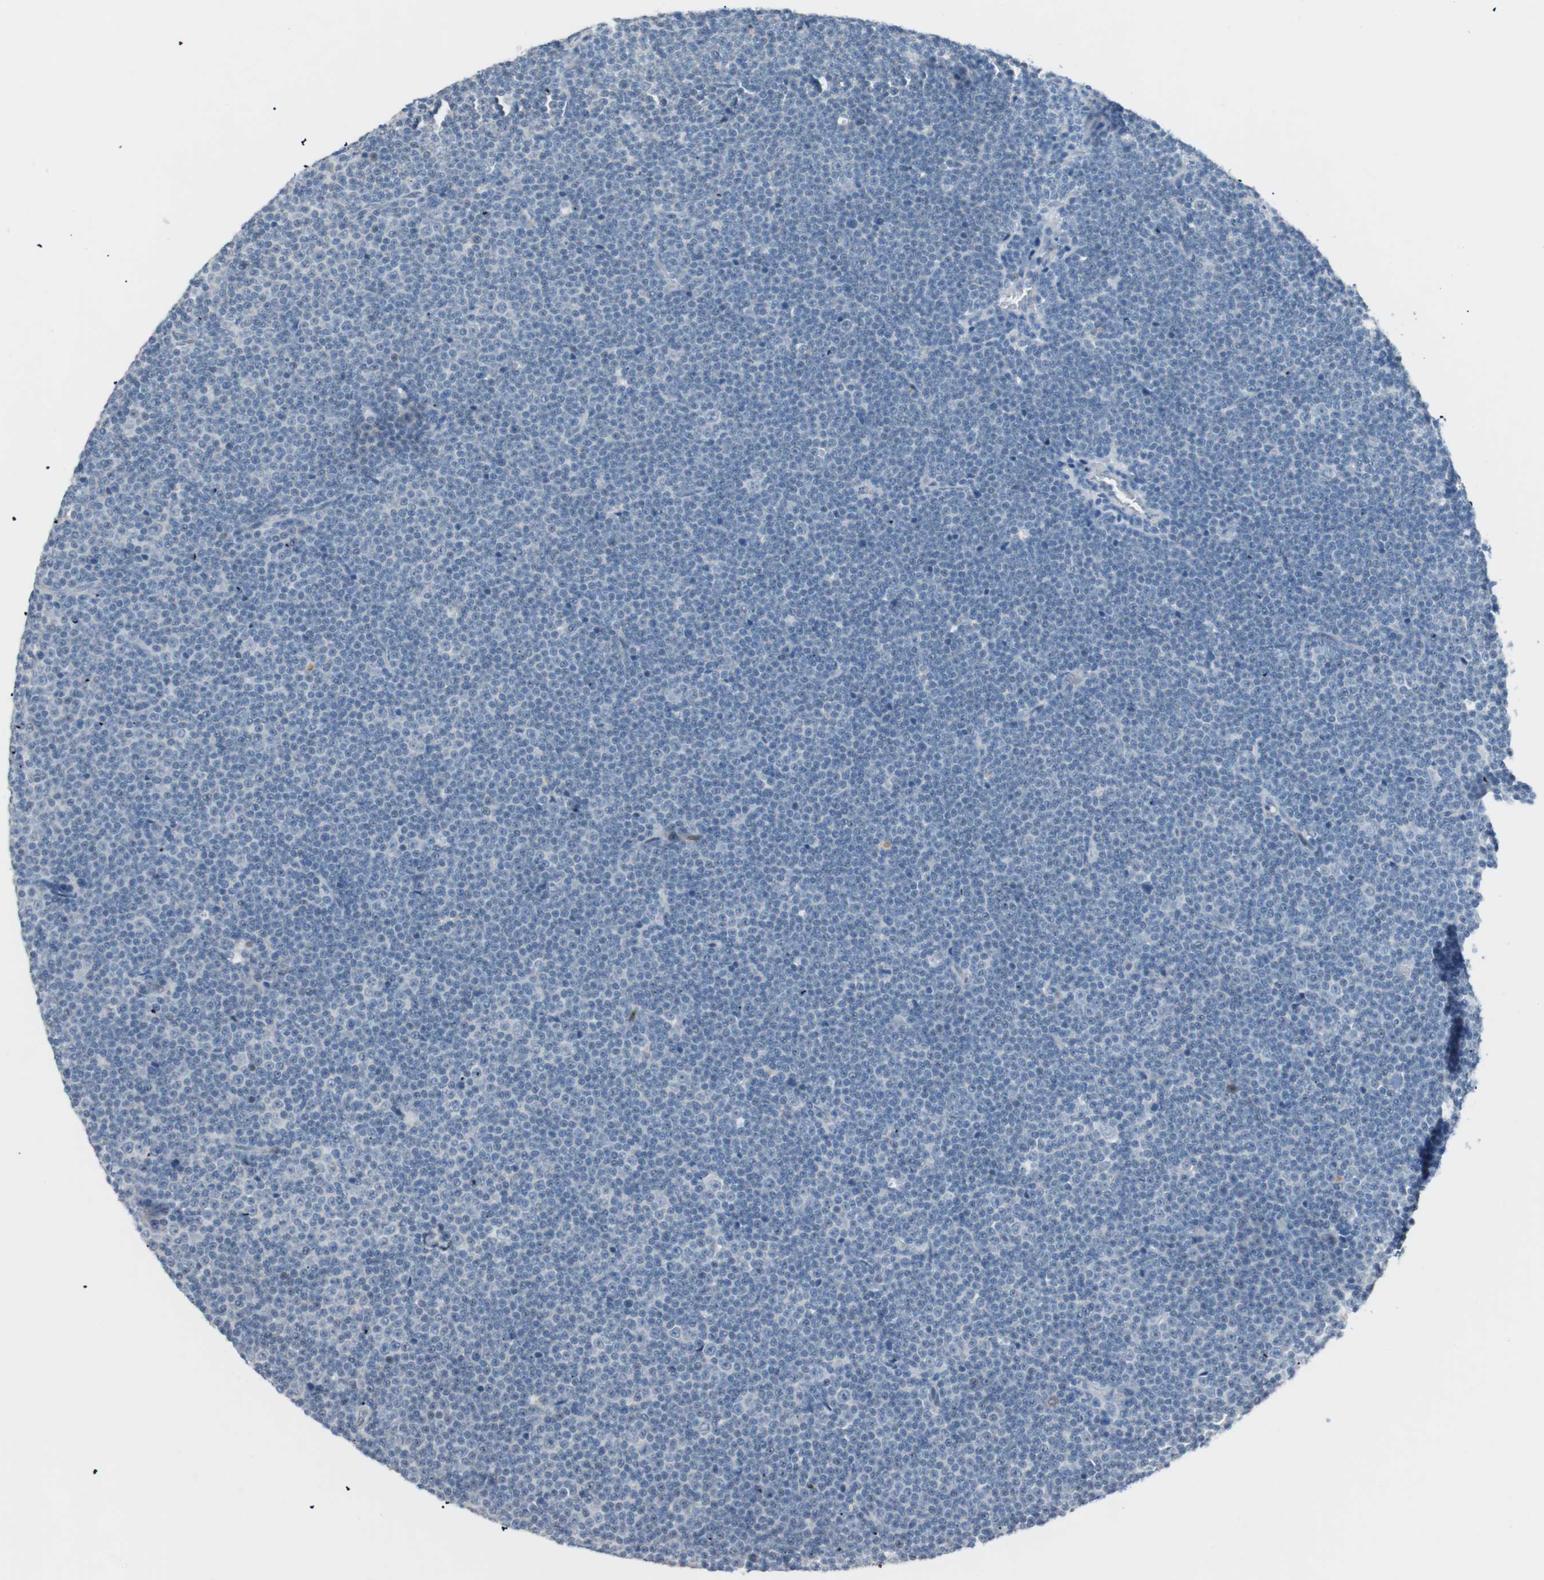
{"staining": {"intensity": "negative", "quantity": "none", "location": "none"}, "tissue": "lymphoma", "cell_type": "Tumor cells", "image_type": "cancer", "snomed": [{"axis": "morphology", "description": "Malignant lymphoma, non-Hodgkin's type, Low grade"}, {"axis": "topography", "description": "Lymph node"}], "caption": "Immunohistochemistry photomicrograph of human lymphoma stained for a protein (brown), which shows no expression in tumor cells. (Brightfield microscopy of DAB immunohistochemistry at high magnification).", "gene": "FOSL1", "patient": {"sex": "female", "age": 67}}